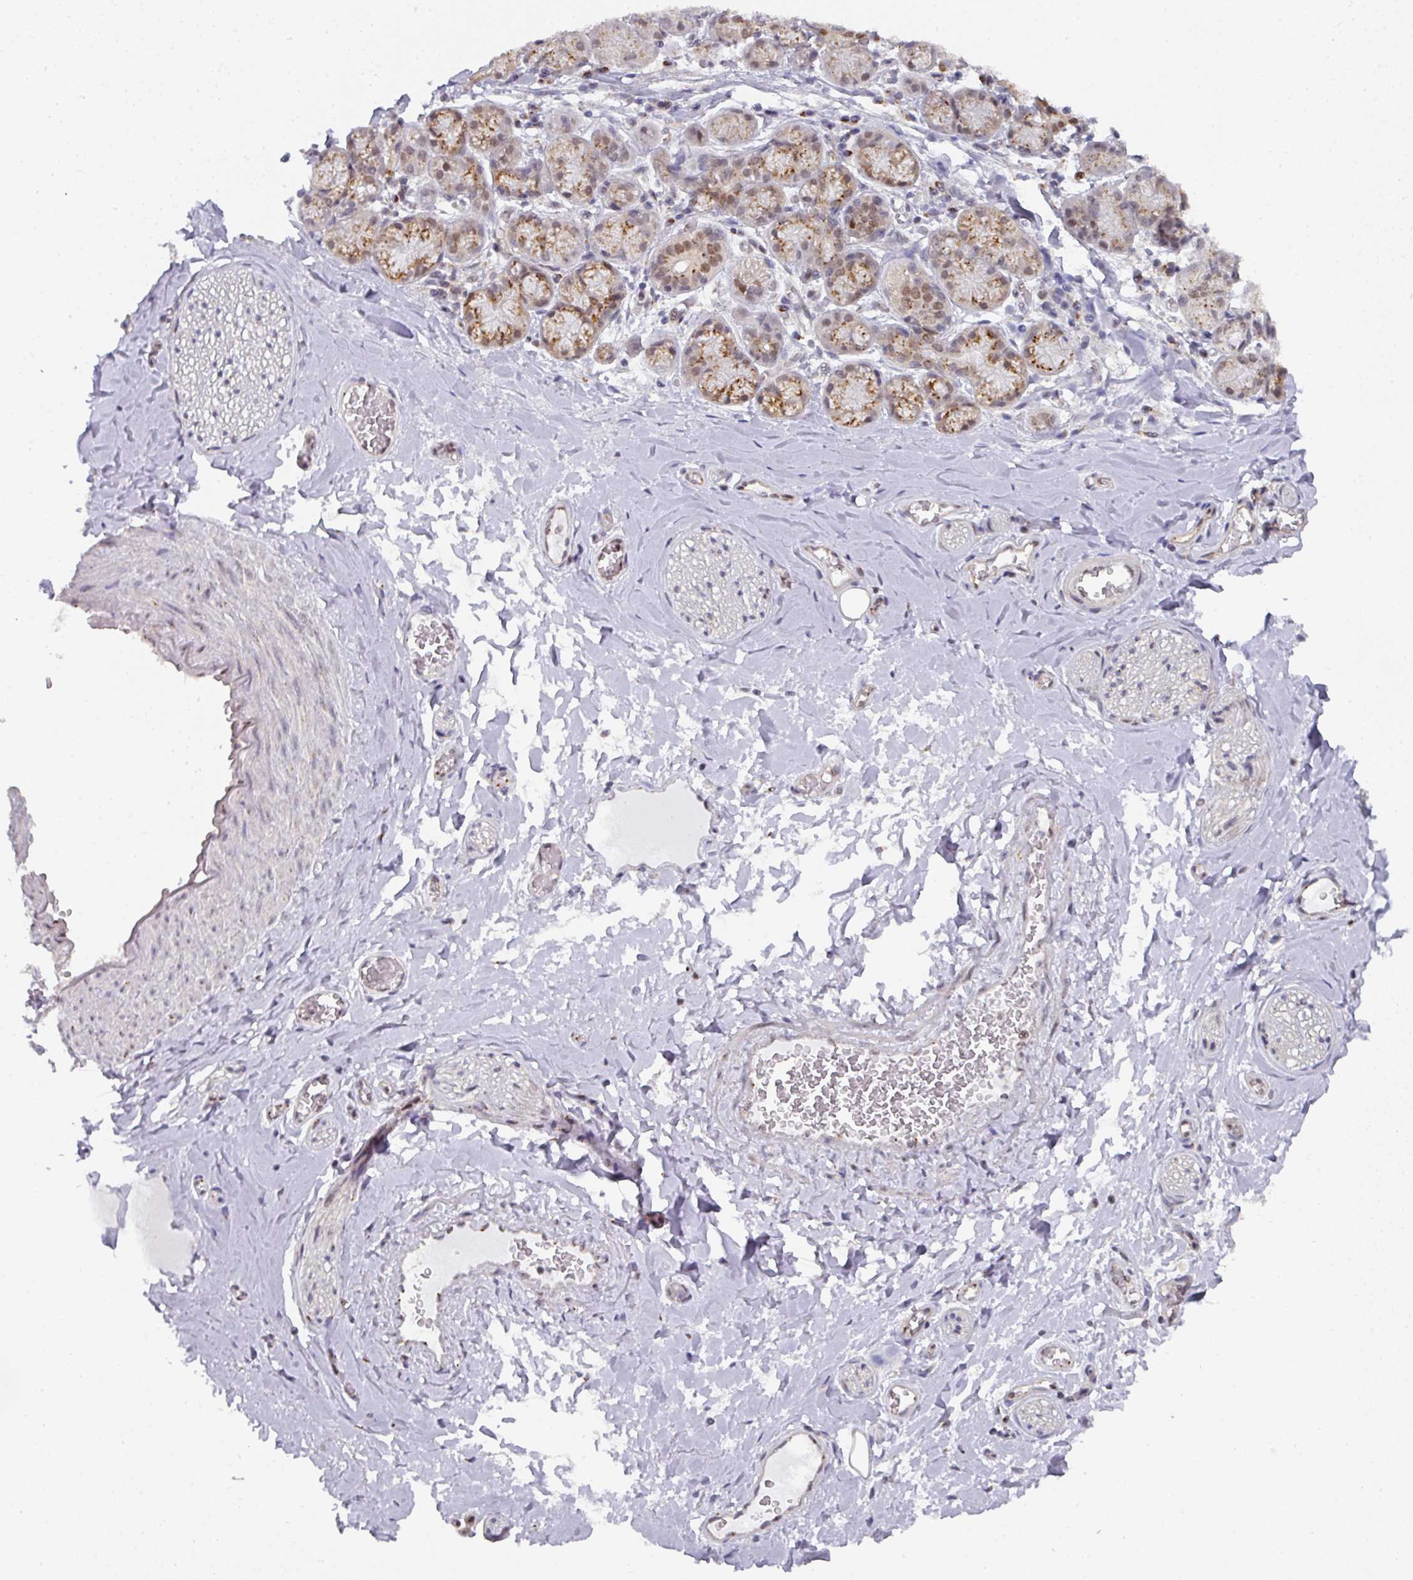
{"staining": {"intensity": "negative", "quantity": "none", "location": "none"}, "tissue": "adipose tissue", "cell_type": "Adipocytes", "image_type": "normal", "snomed": [{"axis": "morphology", "description": "Normal tissue, NOS"}, {"axis": "topography", "description": "Salivary gland"}, {"axis": "topography", "description": "Peripheral nerve tissue"}], "caption": "Adipocytes show no significant protein staining in benign adipose tissue.", "gene": "C18orf25", "patient": {"sex": "female", "age": 24}}